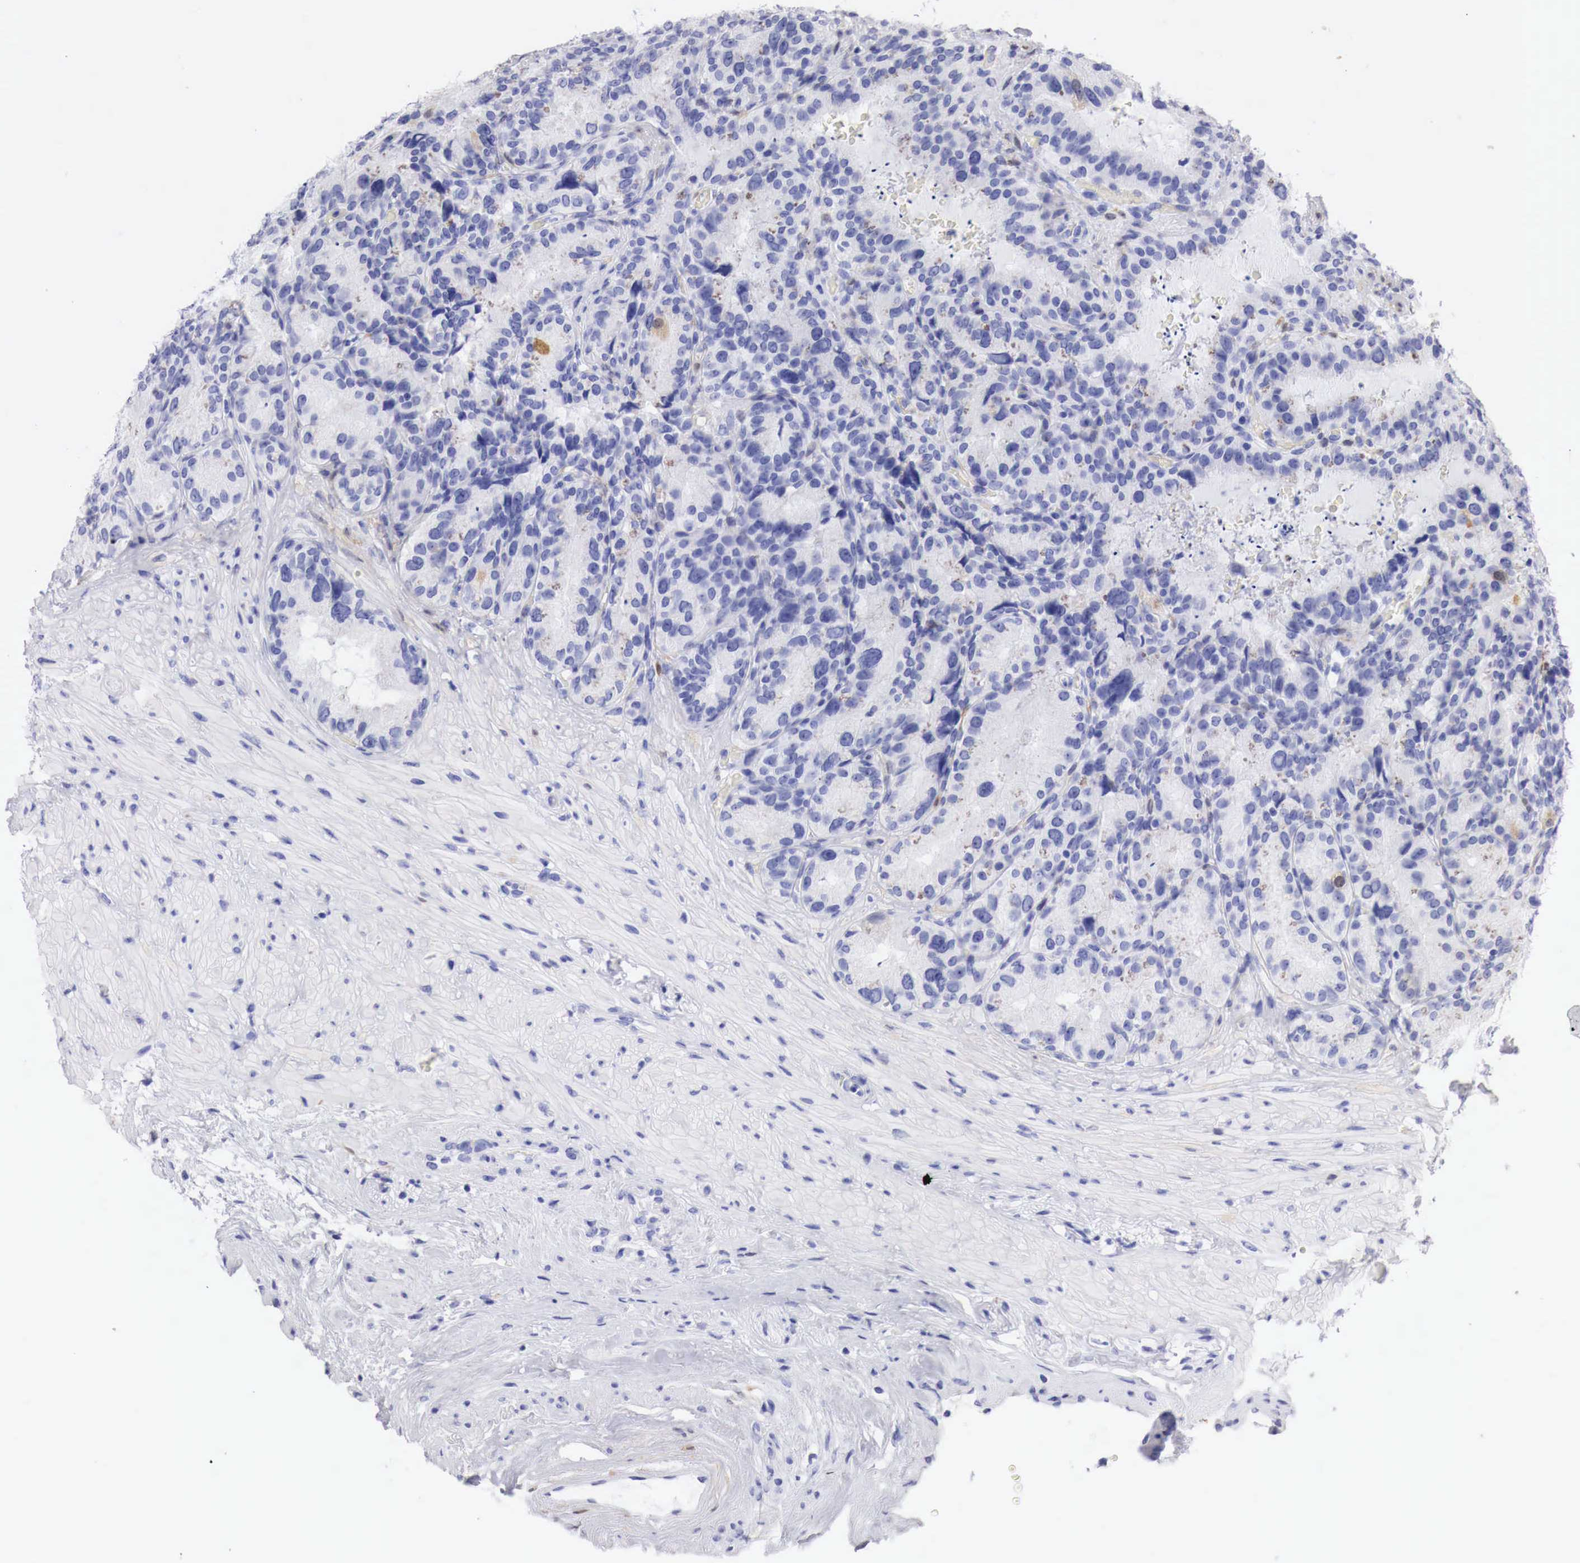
{"staining": {"intensity": "negative", "quantity": "none", "location": "none"}, "tissue": "seminal vesicle", "cell_type": "Glandular cells", "image_type": "normal", "snomed": [{"axis": "morphology", "description": "Normal tissue, NOS"}, {"axis": "topography", "description": "Seminal veicle"}], "caption": "Immunohistochemistry histopathology image of benign seminal vesicle stained for a protein (brown), which displays no staining in glandular cells.", "gene": "CDKN2A", "patient": {"sex": "male", "age": 63}}